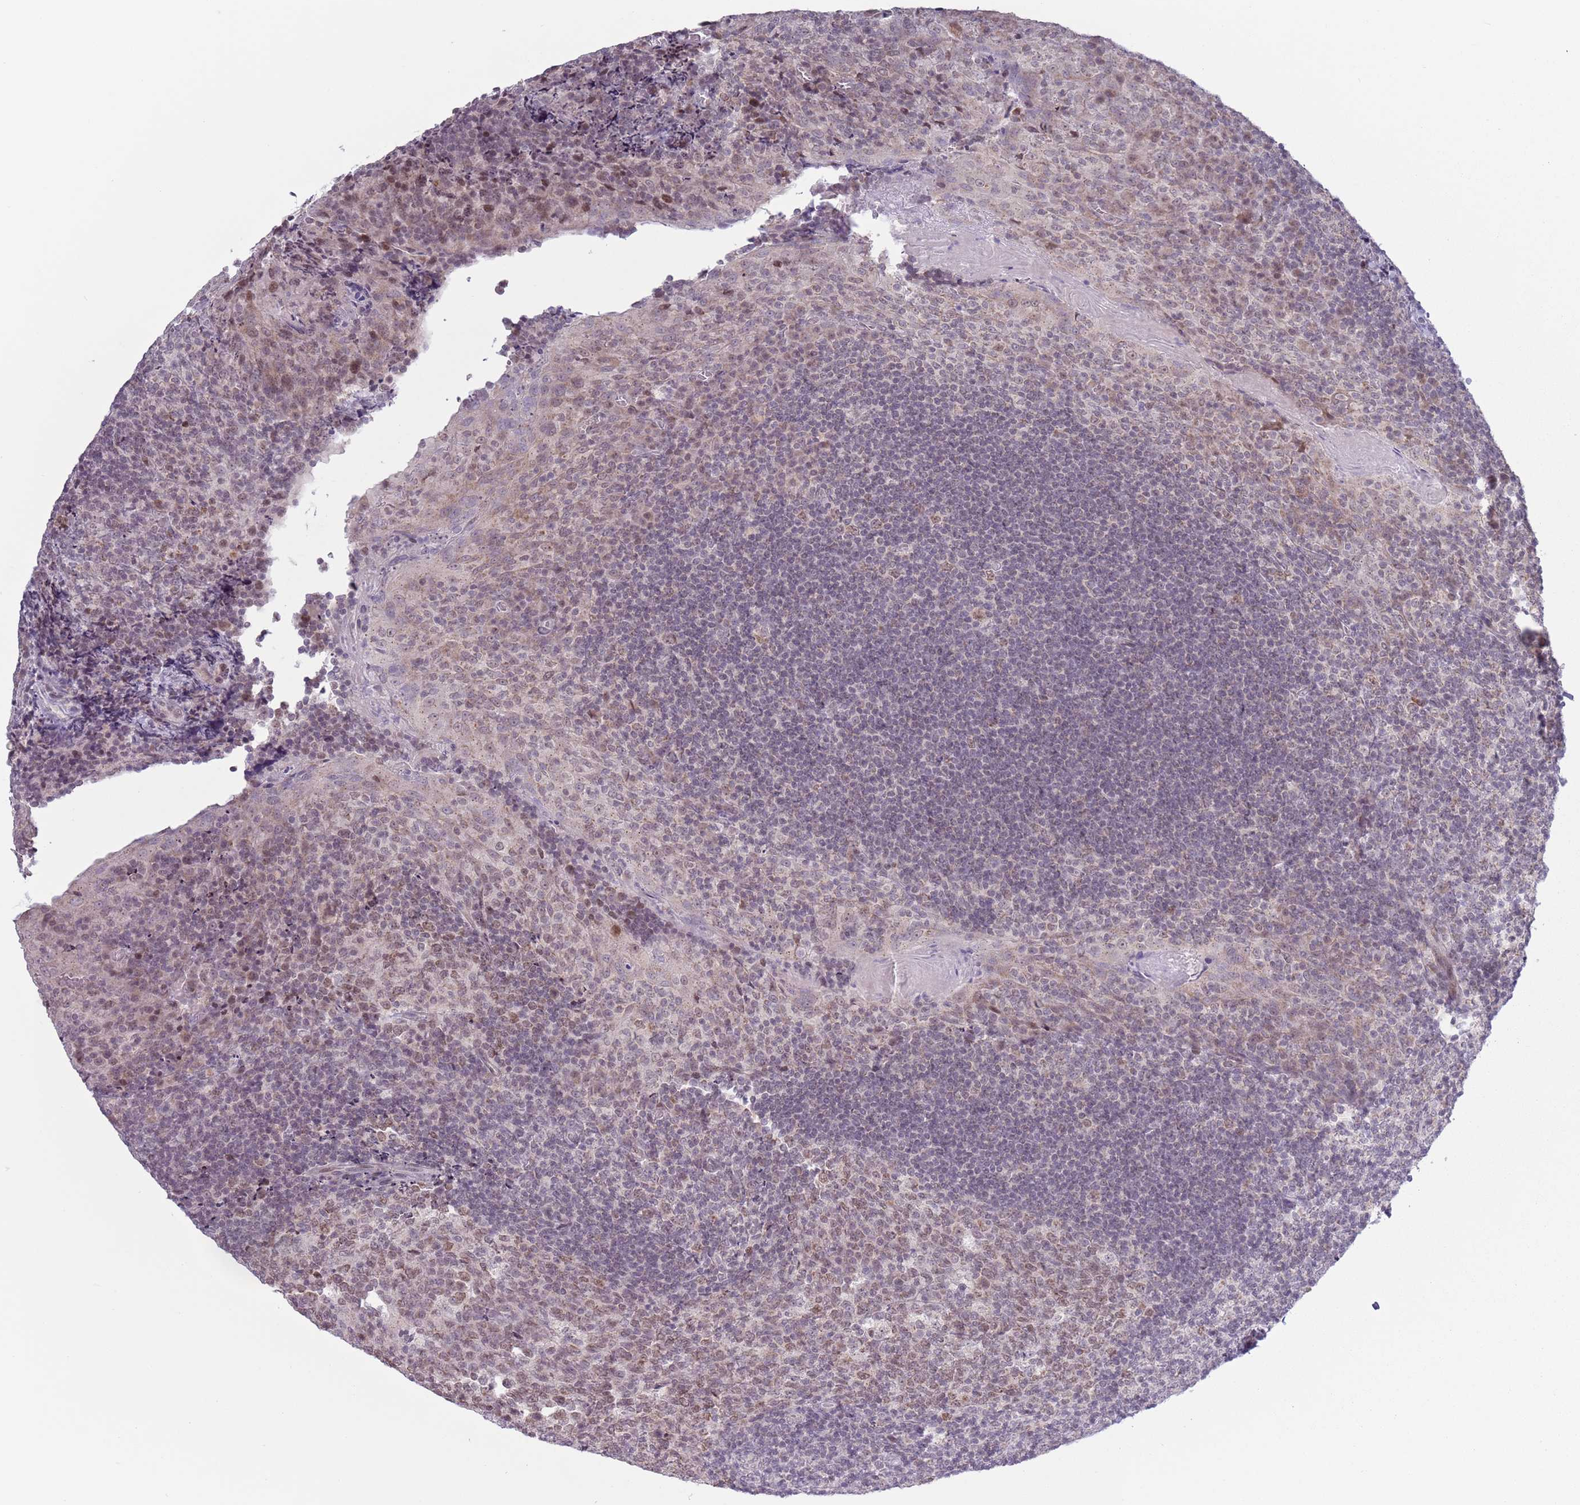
{"staining": {"intensity": "weak", "quantity": ">75%", "location": "nuclear"}, "tissue": "tonsil", "cell_type": "Germinal center cells", "image_type": "normal", "snomed": [{"axis": "morphology", "description": "Normal tissue, NOS"}, {"axis": "topography", "description": "Tonsil"}], "caption": "Immunohistochemistry (IHC) (DAB) staining of benign human tonsil displays weak nuclear protein expression in about >75% of germinal center cells.", "gene": "MRPL34", "patient": {"sex": "male", "age": 17}}